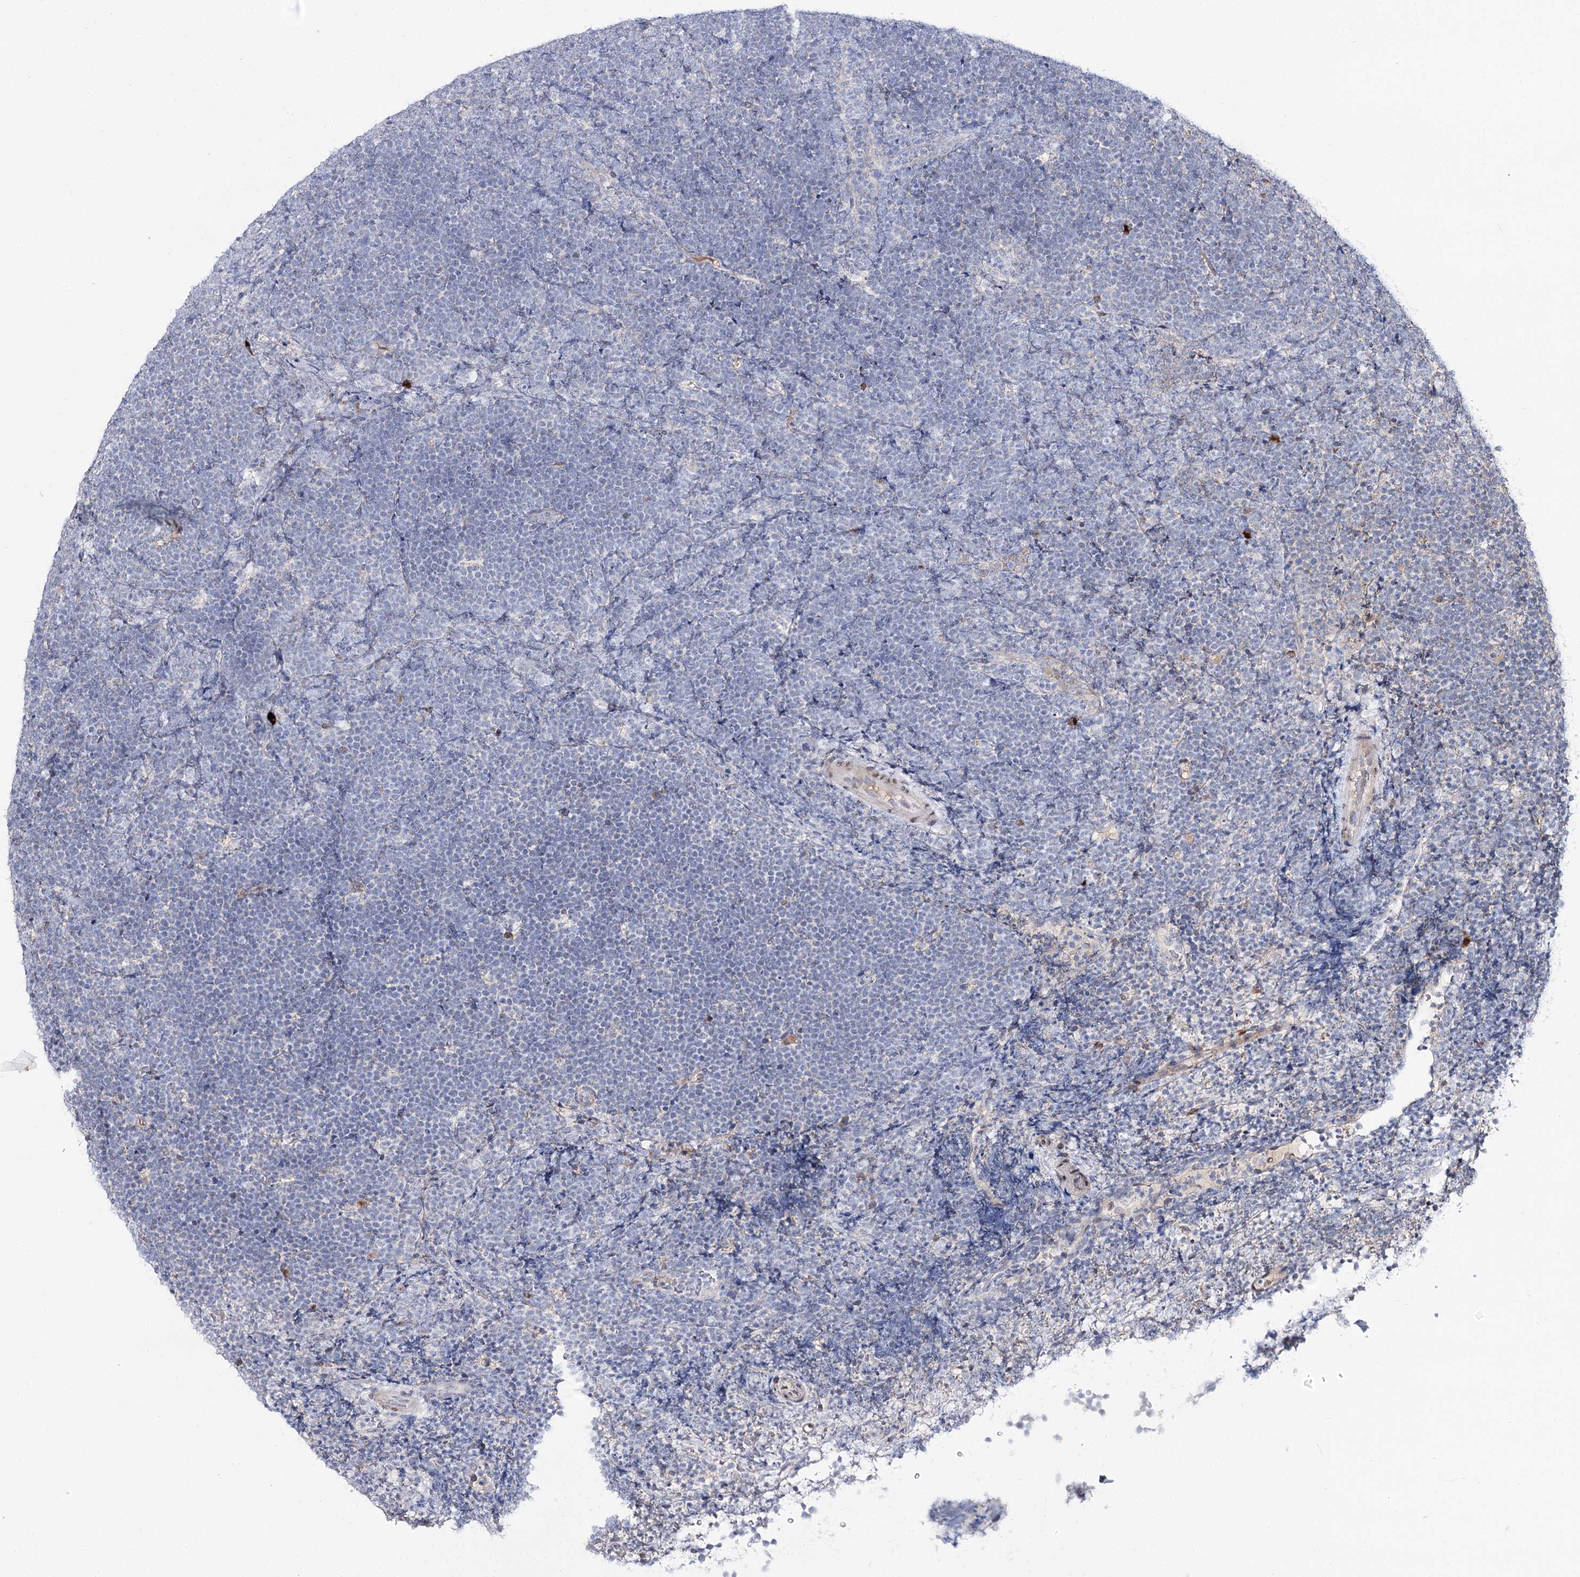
{"staining": {"intensity": "negative", "quantity": "none", "location": "none"}, "tissue": "lymphoma", "cell_type": "Tumor cells", "image_type": "cancer", "snomed": [{"axis": "morphology", "description": "Malignant lymphoma, non-Hodgkin's type, High grade"}, {"axis": "topography", "description": "Lymph node"}], "caption": "A photomicrograph of human high-grade malignant lymphoma, non-Hodgkin's type is negative for staining in tumor cells.", "gene": "C11orf80", "patient": {"sex": "male", "age": 13}}